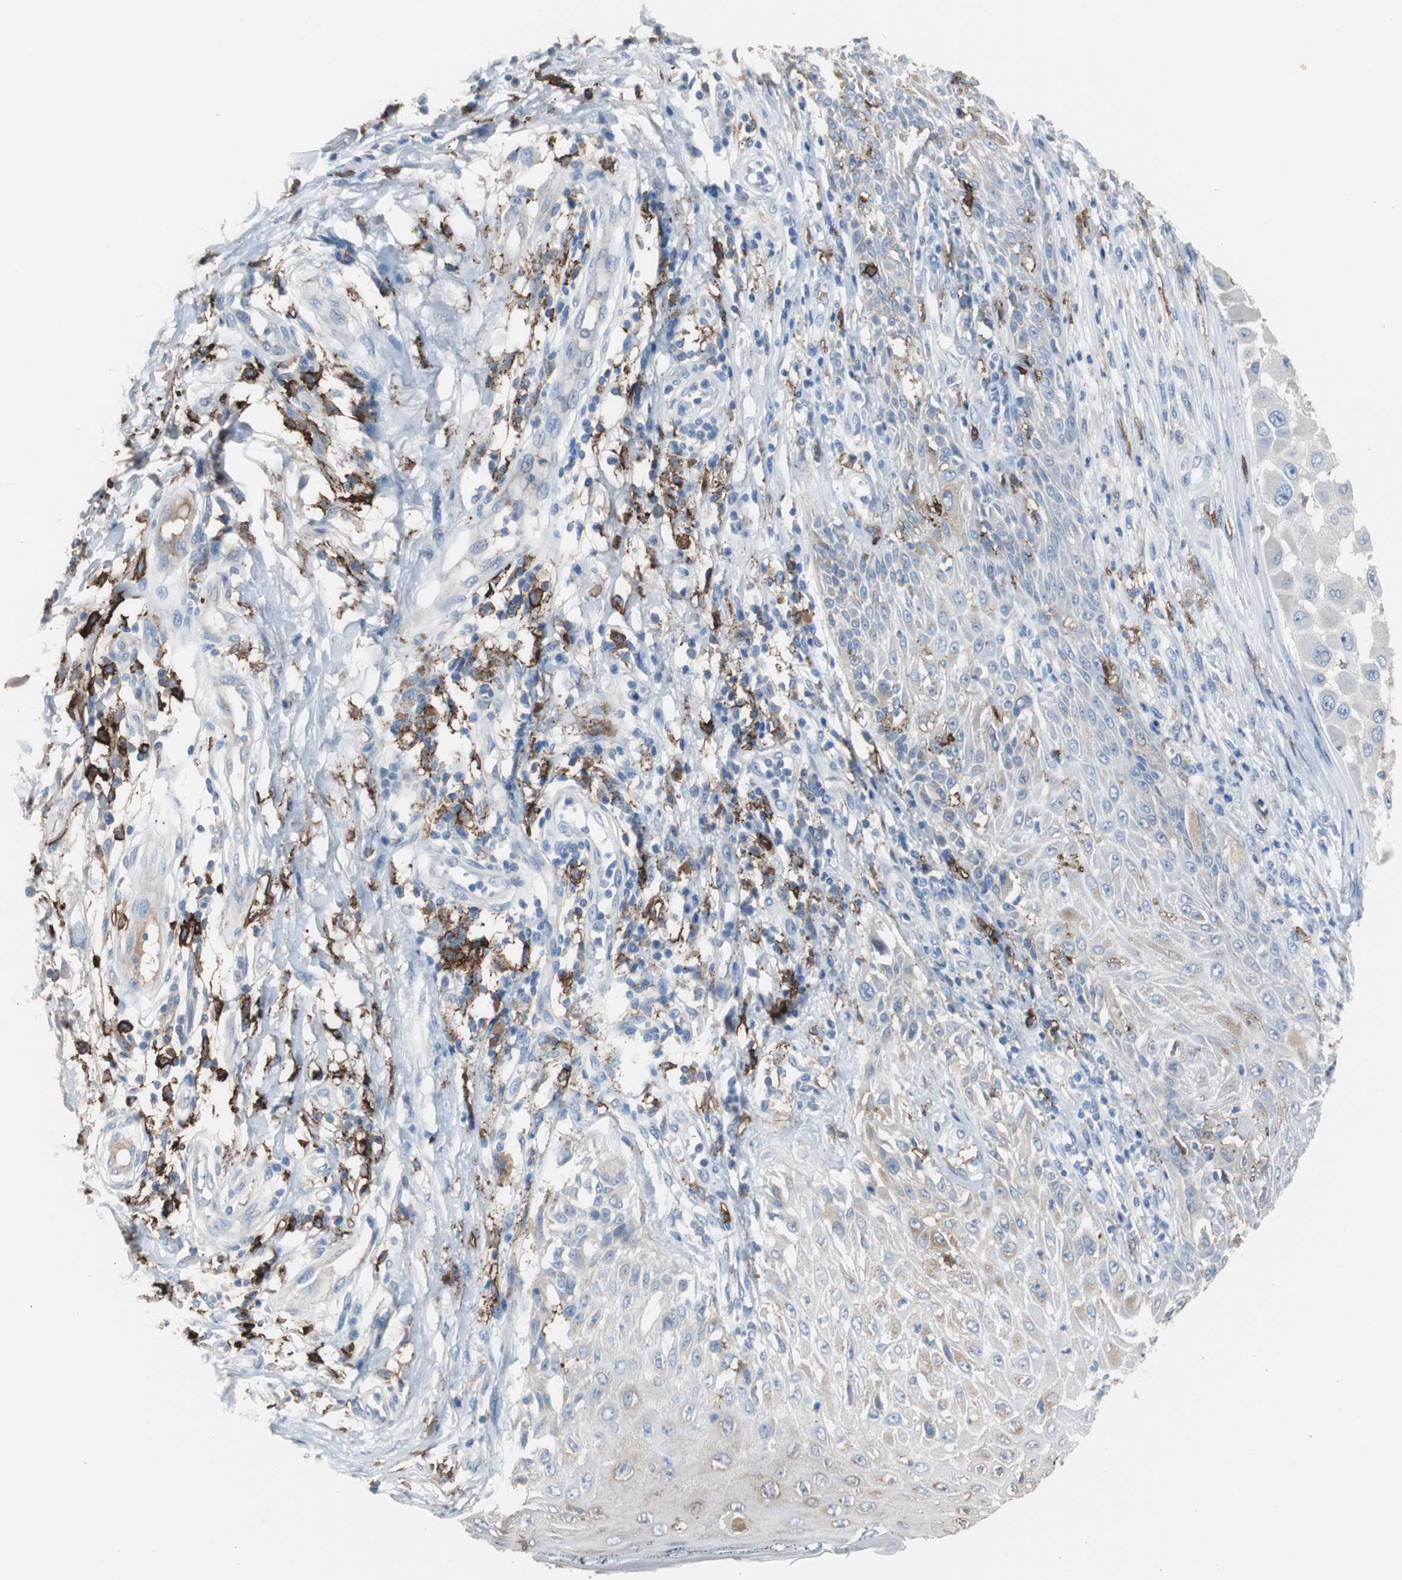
{"staining": {"intensity": "negative", "quantity": "none", "location": "none"}, "tissue": "melanoma", "cell_type": "Tumor cells", "image_type": "cancer", "snomed": [{"axis": "morphology", "description": "Malignant melanoma, NOS"}, {"axis": "topography", "description": "Skin"}], "caption": "A high-resolution photomicrograph shows immunohistochemistry (IHC) staining of melanoma, which reveals no significant staining in tumor cells. (DAB immunohistochemistry (IHC) visualized using brightfield microscopy, high magnification).", "gene": "FCGR2B", "patient": {"sex": "female", "age": 81}}